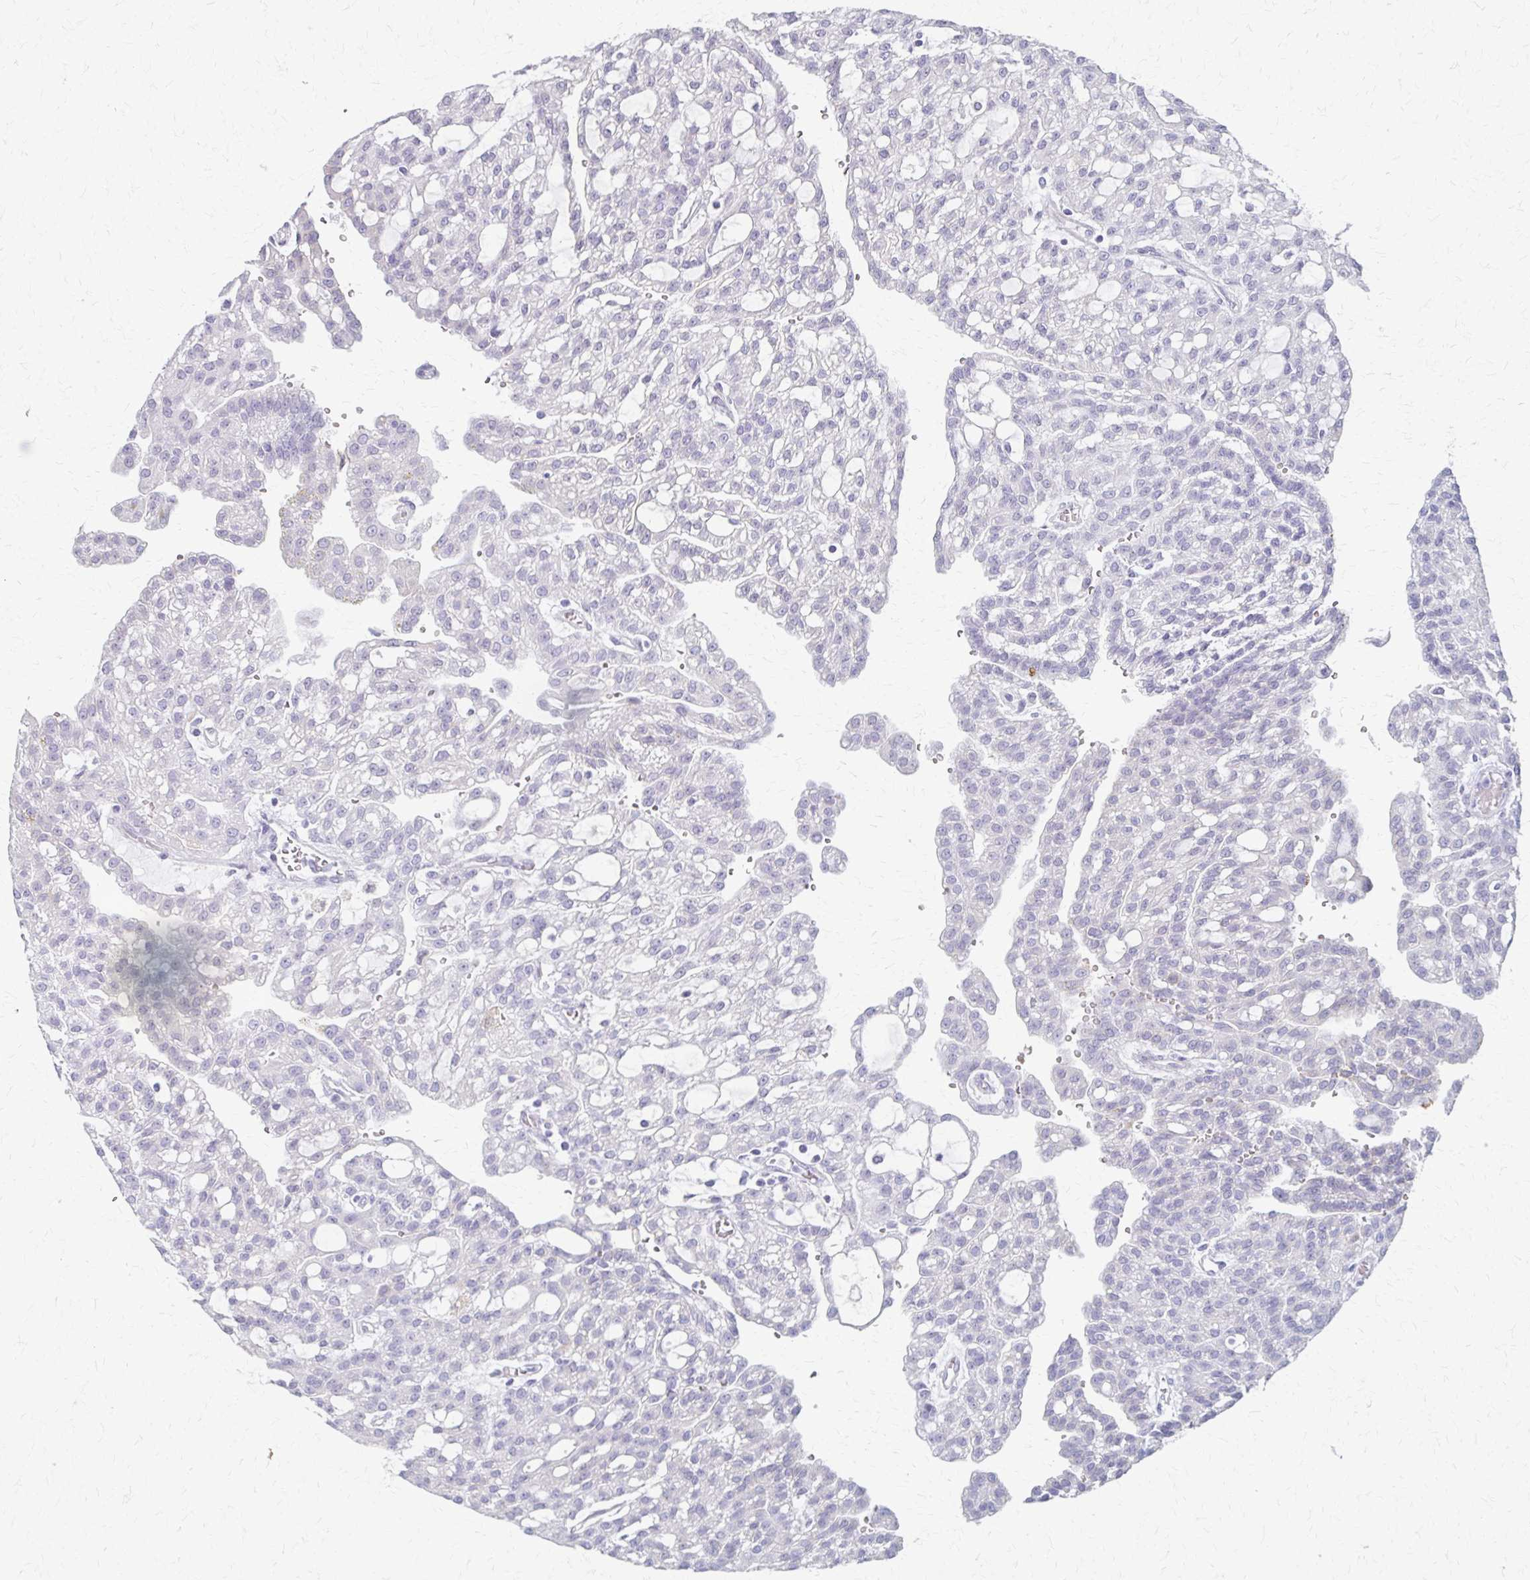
{"staining": {"intensity": "negative", "quantity": "none", "location": "none"}, "tissue": "renal cancer", "cell_type": "Tumor cells", "image_type": "cancer", "snomed": [{"axis": "morphology", "description": "Adenocarcinoma, NOS"}, {"axis": "topography", "description": "Kidney"}], "caption": "Immunohistochemical staining of renal cancer (adenocarcinoma) exhibits no significant staining in tumor cells.", "gene": "CYB5A", "patient": {"sex": "male", "age": 63}}